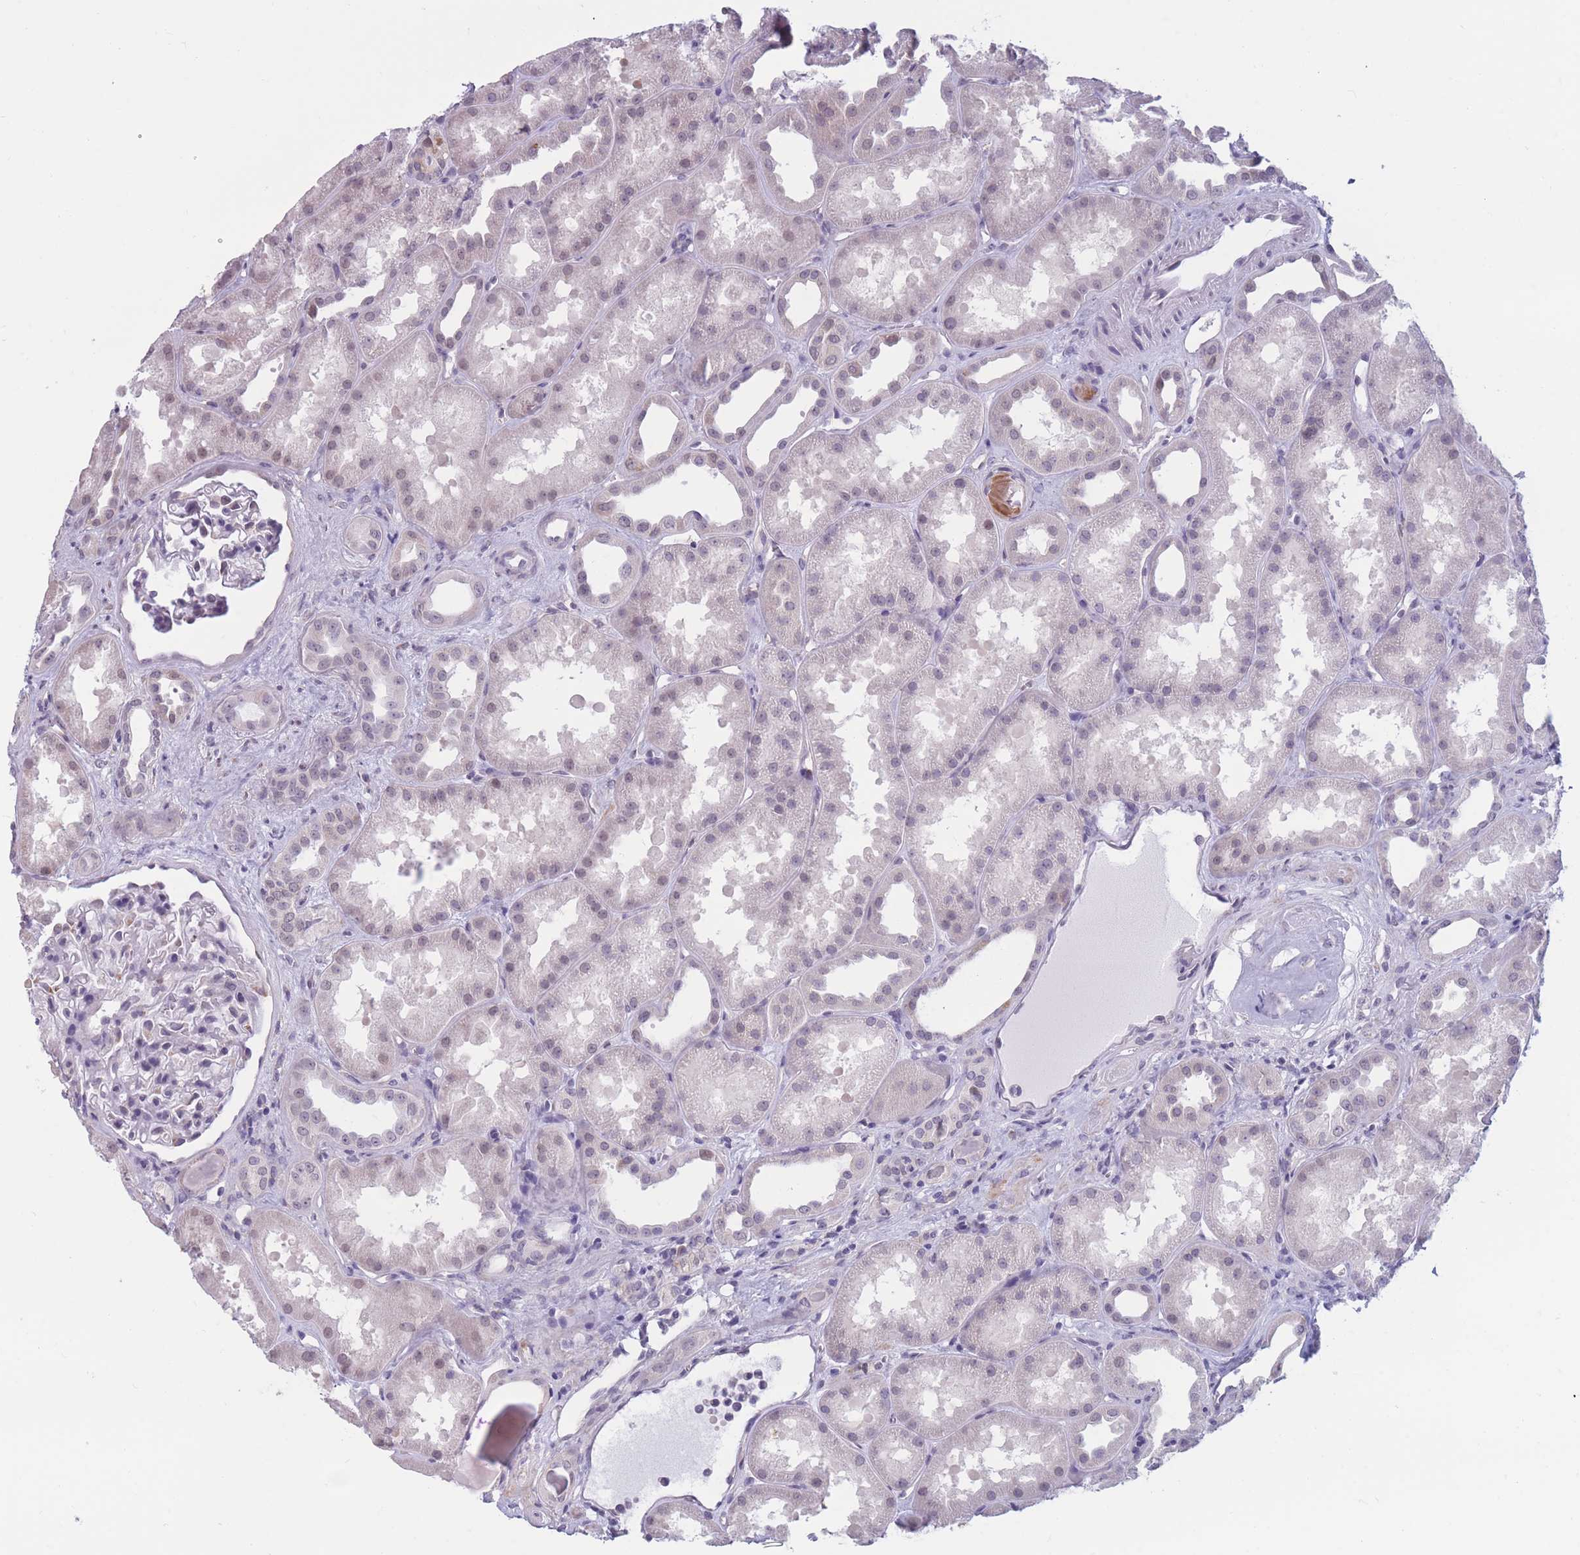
{"staining": {"intensity": "negative", "quantity": "none", "location": "none"}, "tissue": "kidney", "cell_type": "Cells in glomeruli", "image_type": "normal", "snomed": [{"axis": "morphology", "description": "Normal tissue, NOS"}, {"axis": "topography", "description": "Kidney"}], "caption": "This micrograph is of unremarkable kidney stained with IHC to label a protein in brown with the nuclei are counter-stained blue. There is no expression in cells in glomeruli. The staining was performed using DAB to visualize the protein expression in brown, while the nuclei were stained in blue with hematoxylin (Magnification: 20x).", "gene": "COL27A1", "patient": {"sex": "male", "age": 61}}